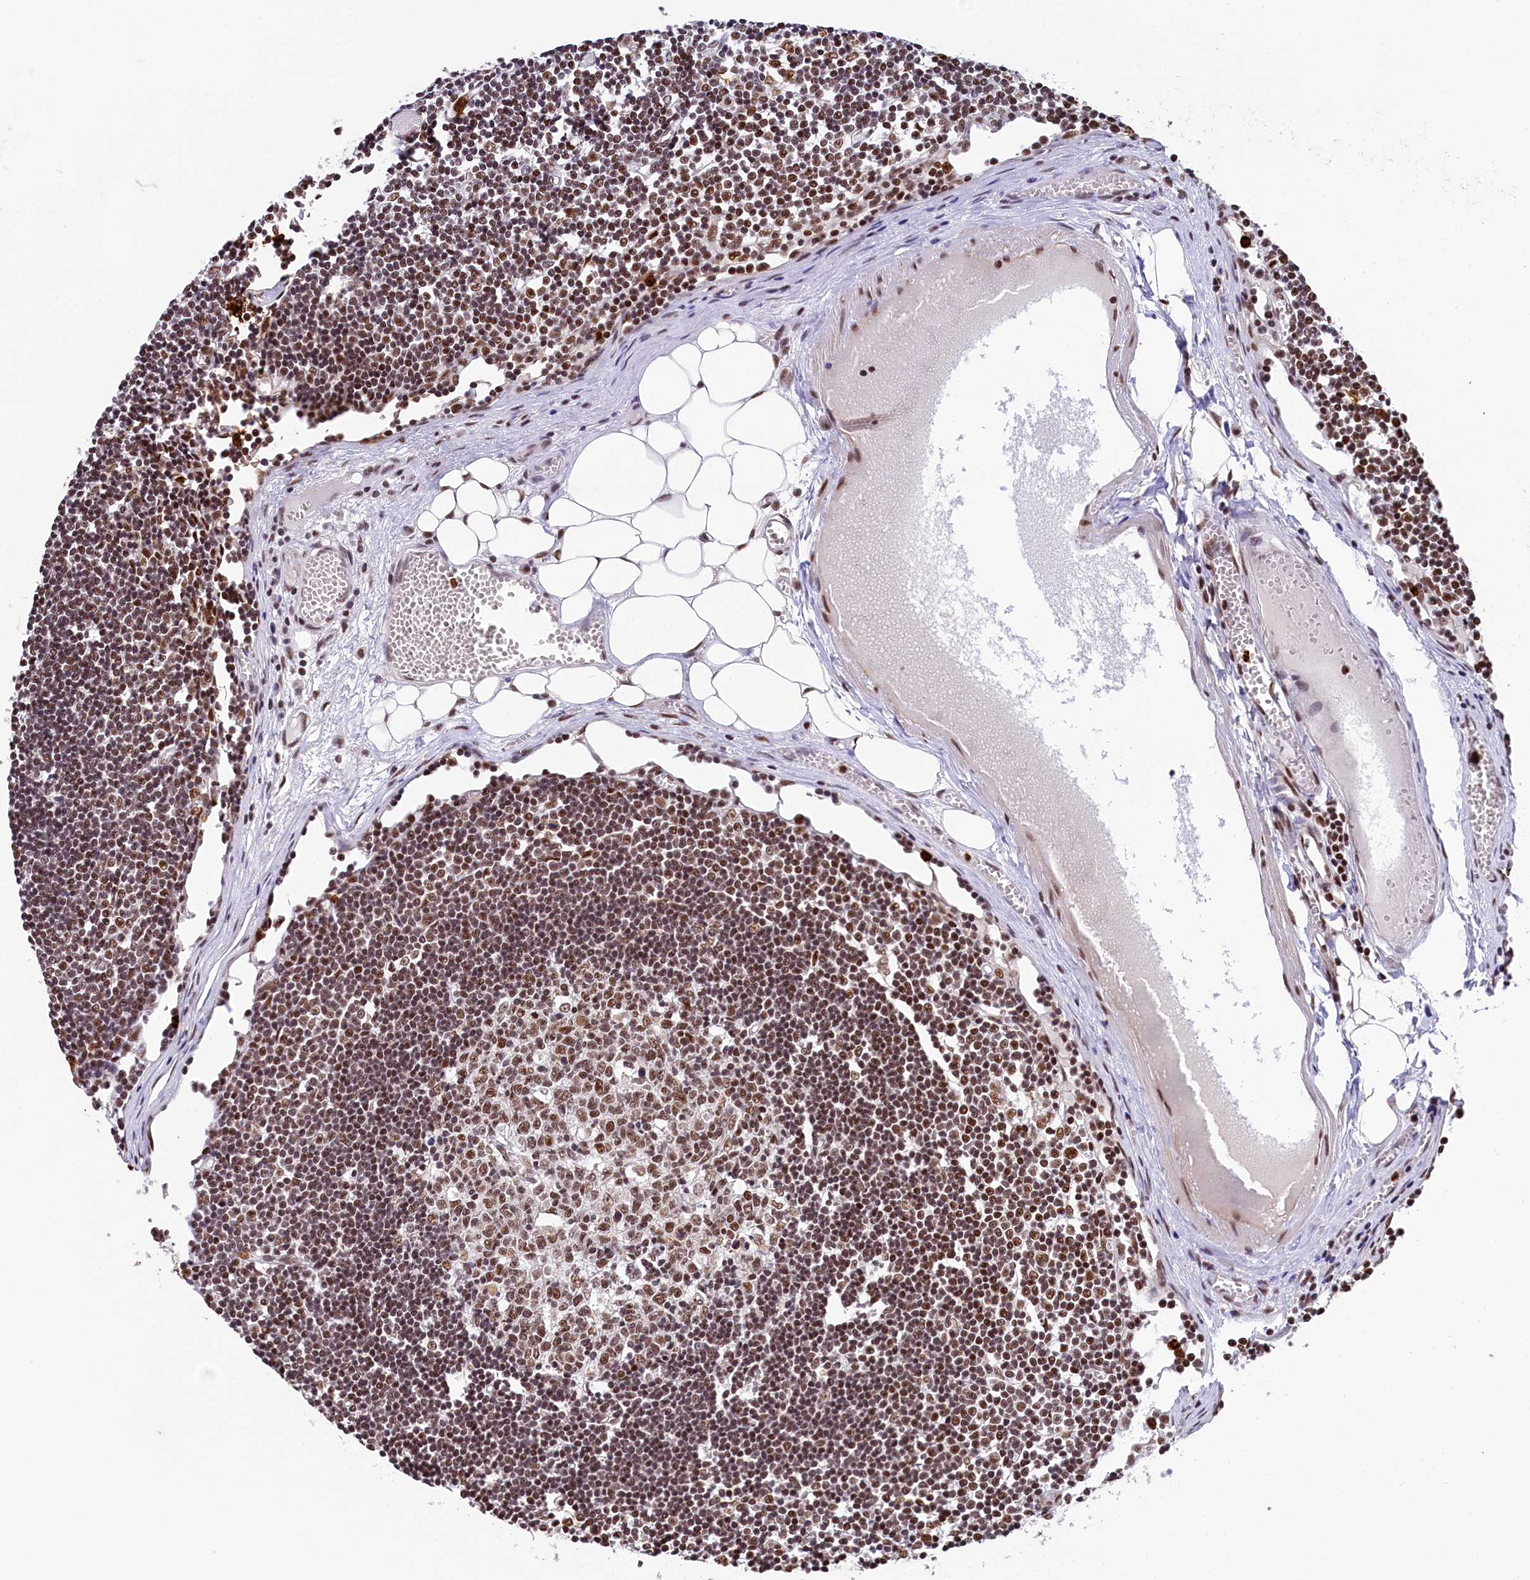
{"staining": {"intensity": "moderate", "quantity": ">75%", "location": "nuclear"}, "tissue": "lymph node", "cell_type": "Germinal center cells", "image_type": "normal", "snomed": [{"axis": "morphology", "description": "Normal tissue, NOS"}, {"axis": "topography", "description": "Lymph node"}], "caption": "IHC photomicrograph of benign lymph node: lymph node stained using immunohistochemistry displays medium levels of moderate protein expression localized specifically in the nuclear of germinal center cells, appearing as a nuclear brown color.", "gene": "ADIG", "patient": {"sex": "female", "age": 11}}